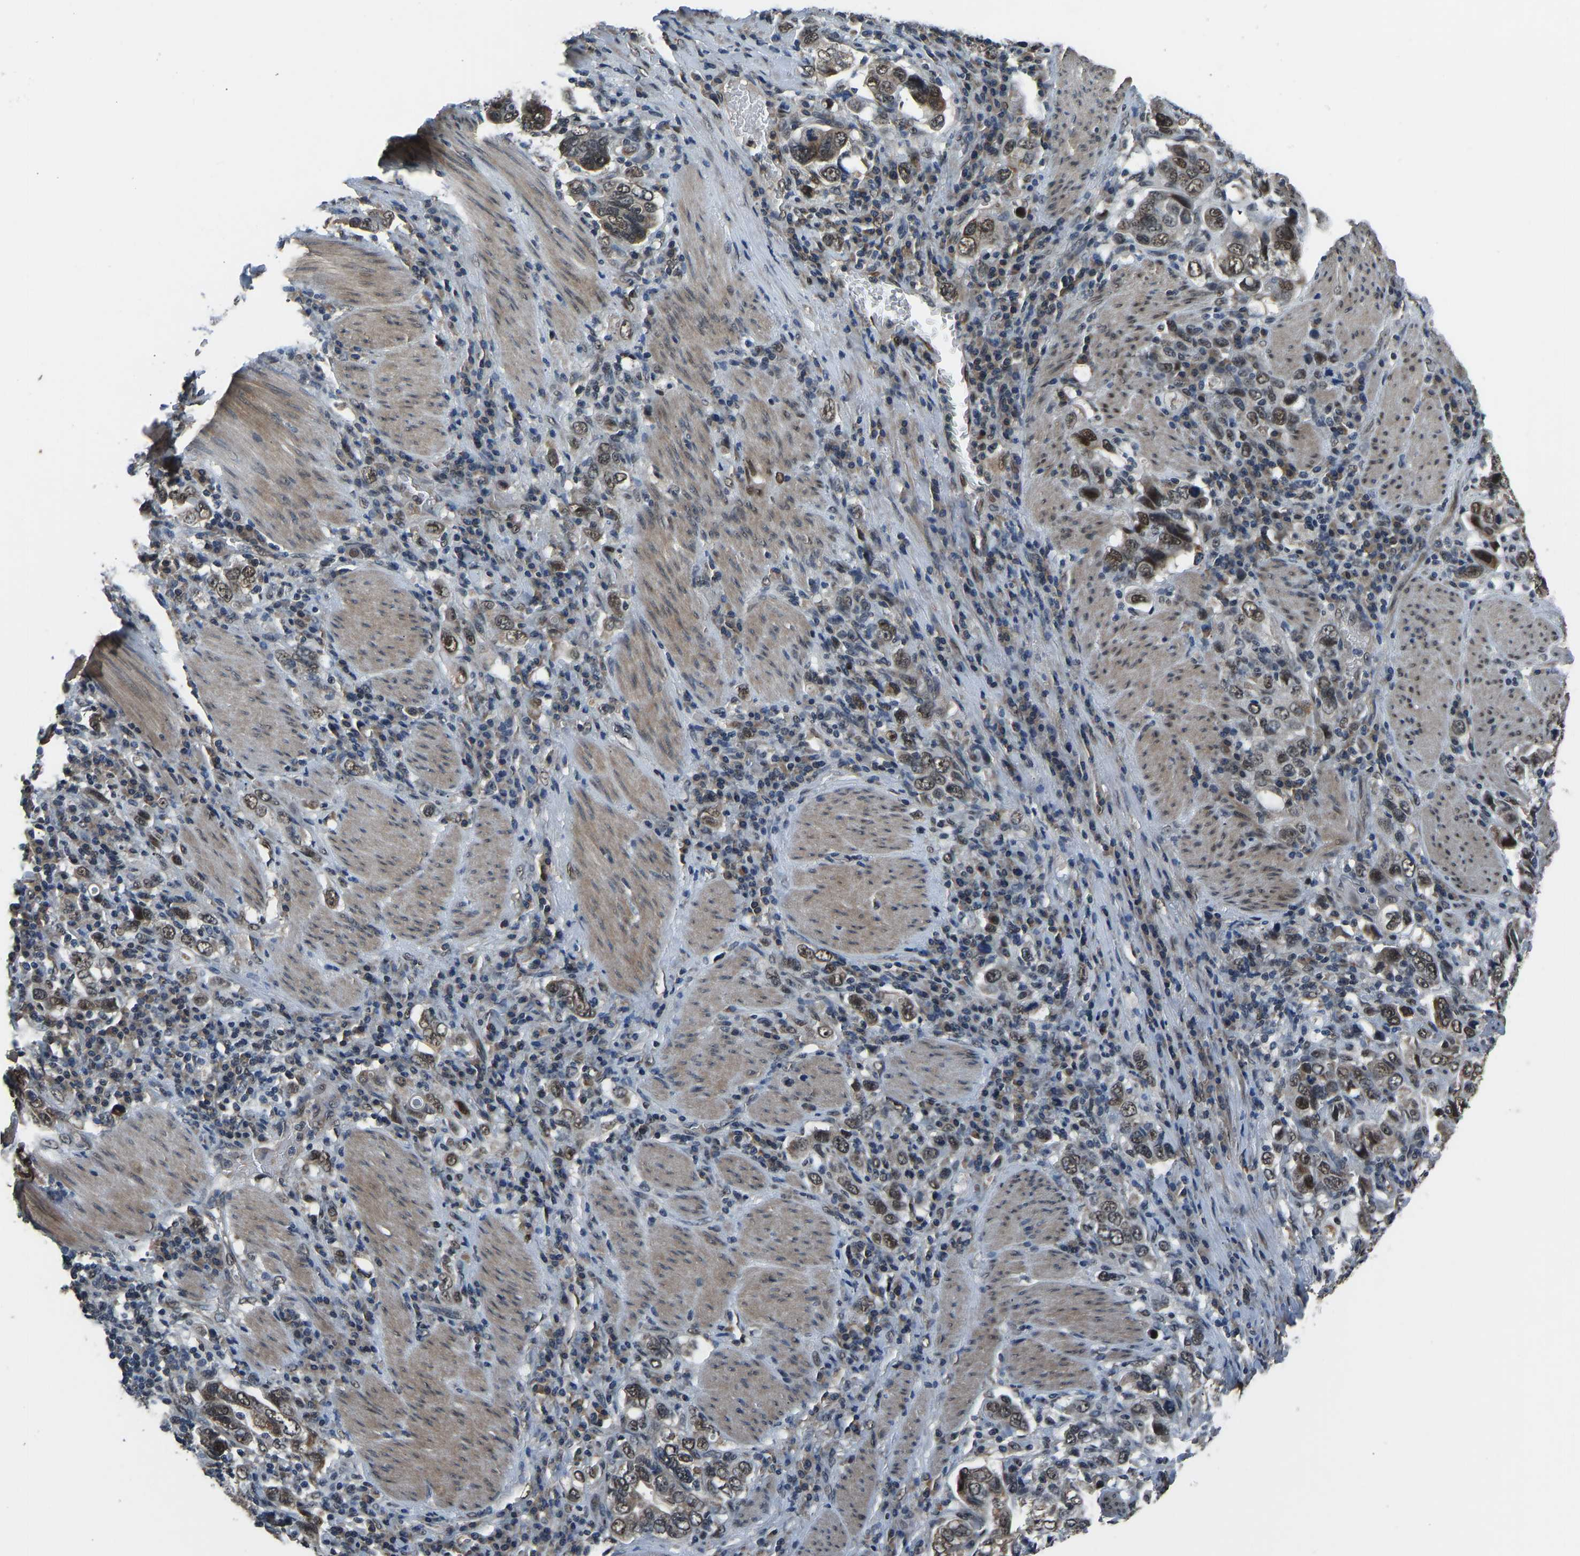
{"staining": {"intensity": "moderate", "quantity": ">75%", "location": "cytoplasmic/membranous,nuclear"}, "tissue": "stomach cancer", "cell_type": "Tumor cells", "image_type": "cancer", "snomed": [{"axis": "morphology", "description": "Adenocarcinoma, NOS"}, {"axis": "topography", "description": "Stomach, upper"}], "caption": "Protein staining displays moderate cytoplasmic/membranous and nuclear staining in approximately >75% of tumor cells in stomach adenocarcinoma.", "gene": "FOS", "patient": {"sex": "male", "age": 62}}